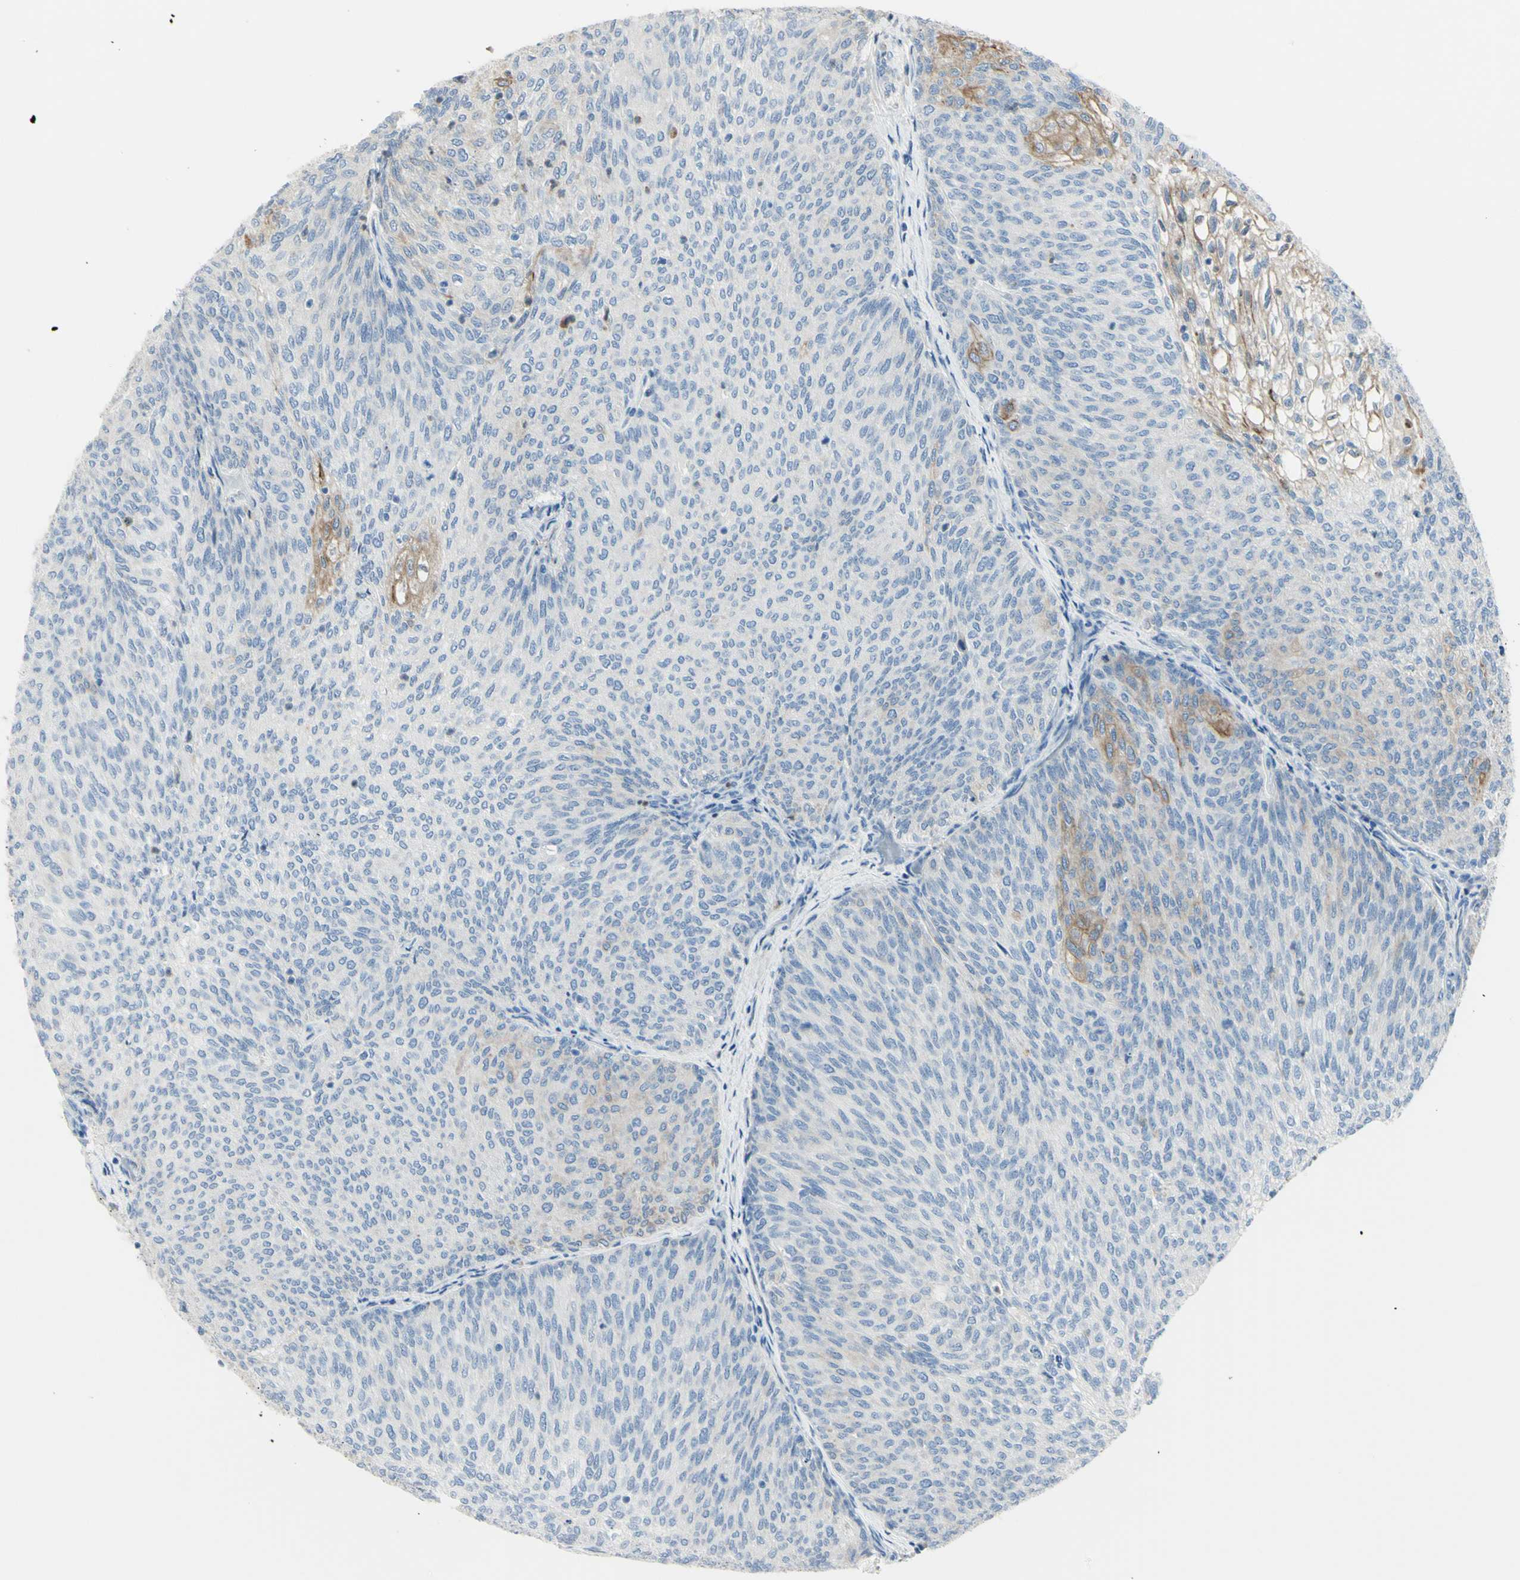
{"staining": {"intensity": "moderate", "quantity": "<25%", "location": "cytoplasmic/membranous"}, "tissue": "urothelial cancer", "cell_type": "Tumor cells", "image_type": "cancer", "snomed": [{"axis": "morphology", "description": "Urothelial carcinoma, Low grade"}, {"axis": "topography", "description": "Urinary bladder"}], "caption": "Immunohistochemistry micrograph of neoplastic tissue: human urothelial cancer stained using immunohistochemistry (IHC) shows low levels of moderate protein expression localized specifically in the cytoplasmic/membranous of tumor cells, appearing as a cytoplasmic/membranous brown color.", "gene": "ZNF557", "patient": {"sex": "female", "age": 79}}